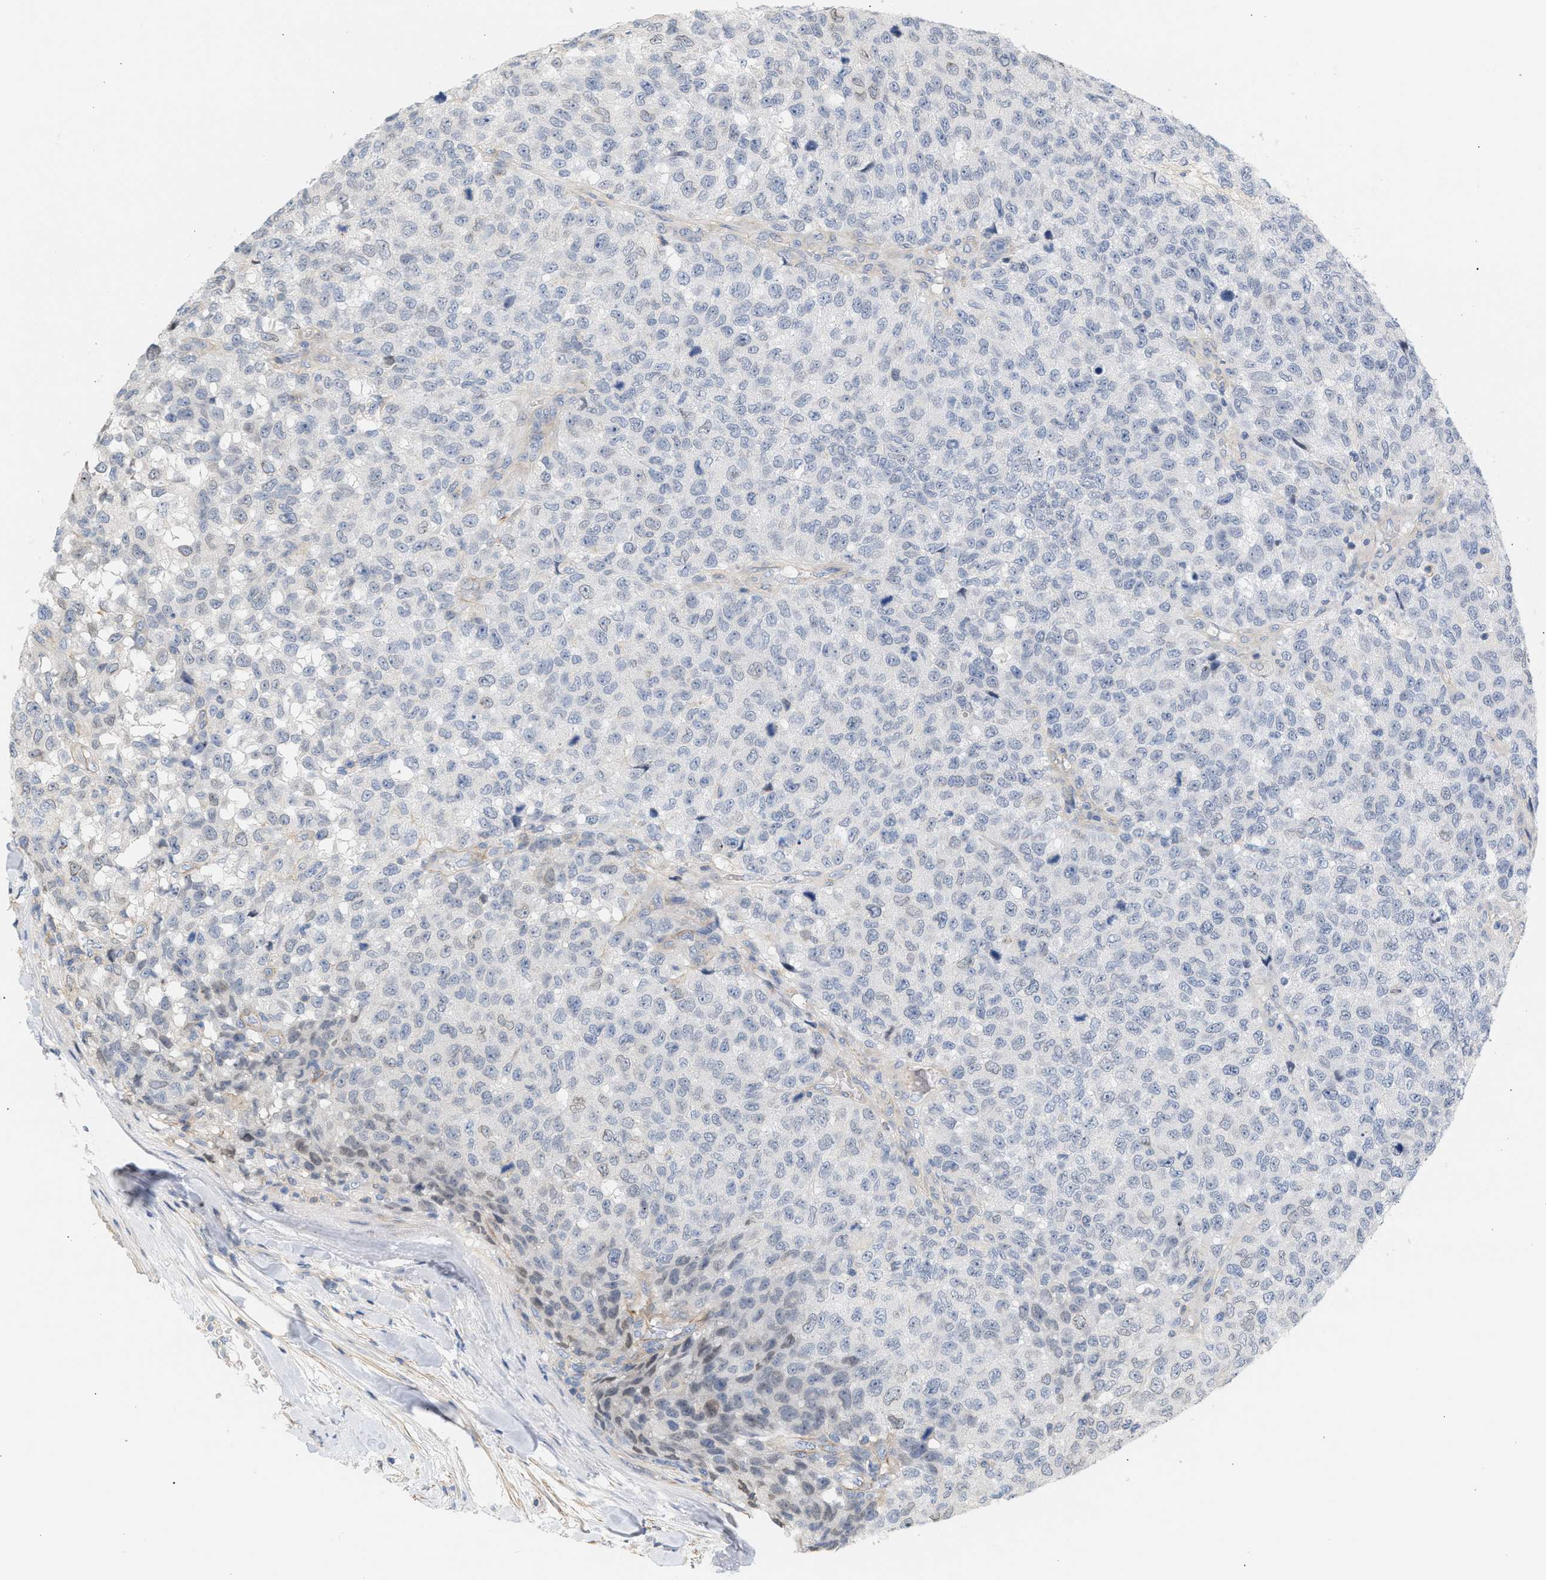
{"staining": {"intensity": "negative", "quantity": "none", "location": "none"}, "tissue": "testis cancer", "cell_type": "Tumor cells", "image_type": "cancer", "snomed": [{"axis": "morphology", "description": "Seminoma, NOS"}, {"axis": "topography", "description": "Testis"}], "caption": "Seminoma (testis) was stained to show a protein in brown. There is no significant expression in tumor cells. The staining is performed using DAB brown chromogen with nuclei counter-stained in using hematoxylin.", "gene": "LRCH1", "patient": {"sex": "male", "age": 59}}